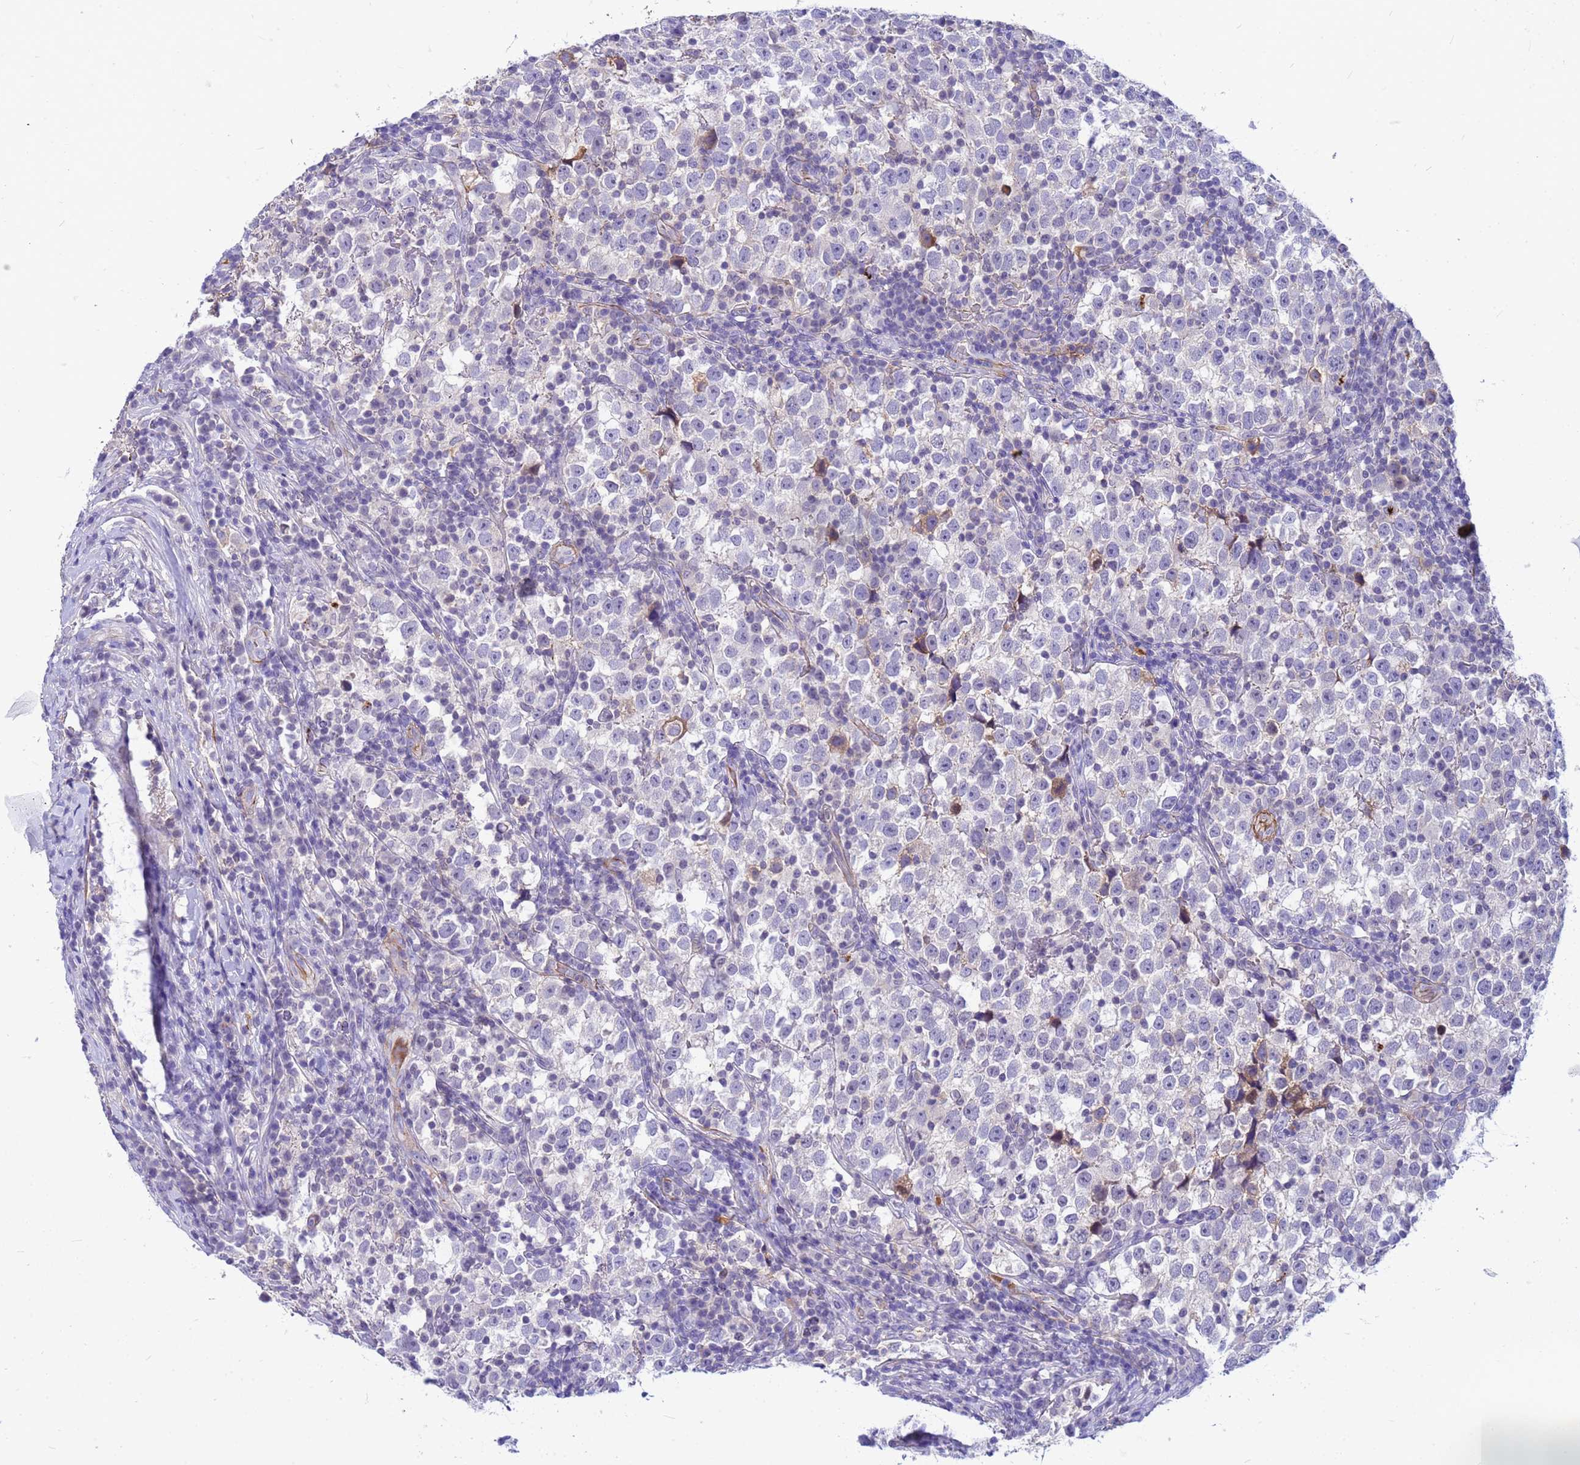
{"staining": {"intensity": "negative", "quantity": "none", "location": "none"}, "tissue": "testis cancer", "cell_type": "Tumor cells", "image_type": "cancer", "snomed": [{"axis": "morphology", "description": "Normal tissue, NOS"}, {"axis": "morphology", "description": "Seminoma, NOS"}, {"axis": "topography", "description": "Testis"}], "caption": "The IHC photomicrograph has no significant positivity in tumor cells of testis cancer tissue. (Brightfield microscopy of DAB immunohistochemistry at high magnification).", "gene": "ORM1", "patient": {"sex": "male", "age": 43}}